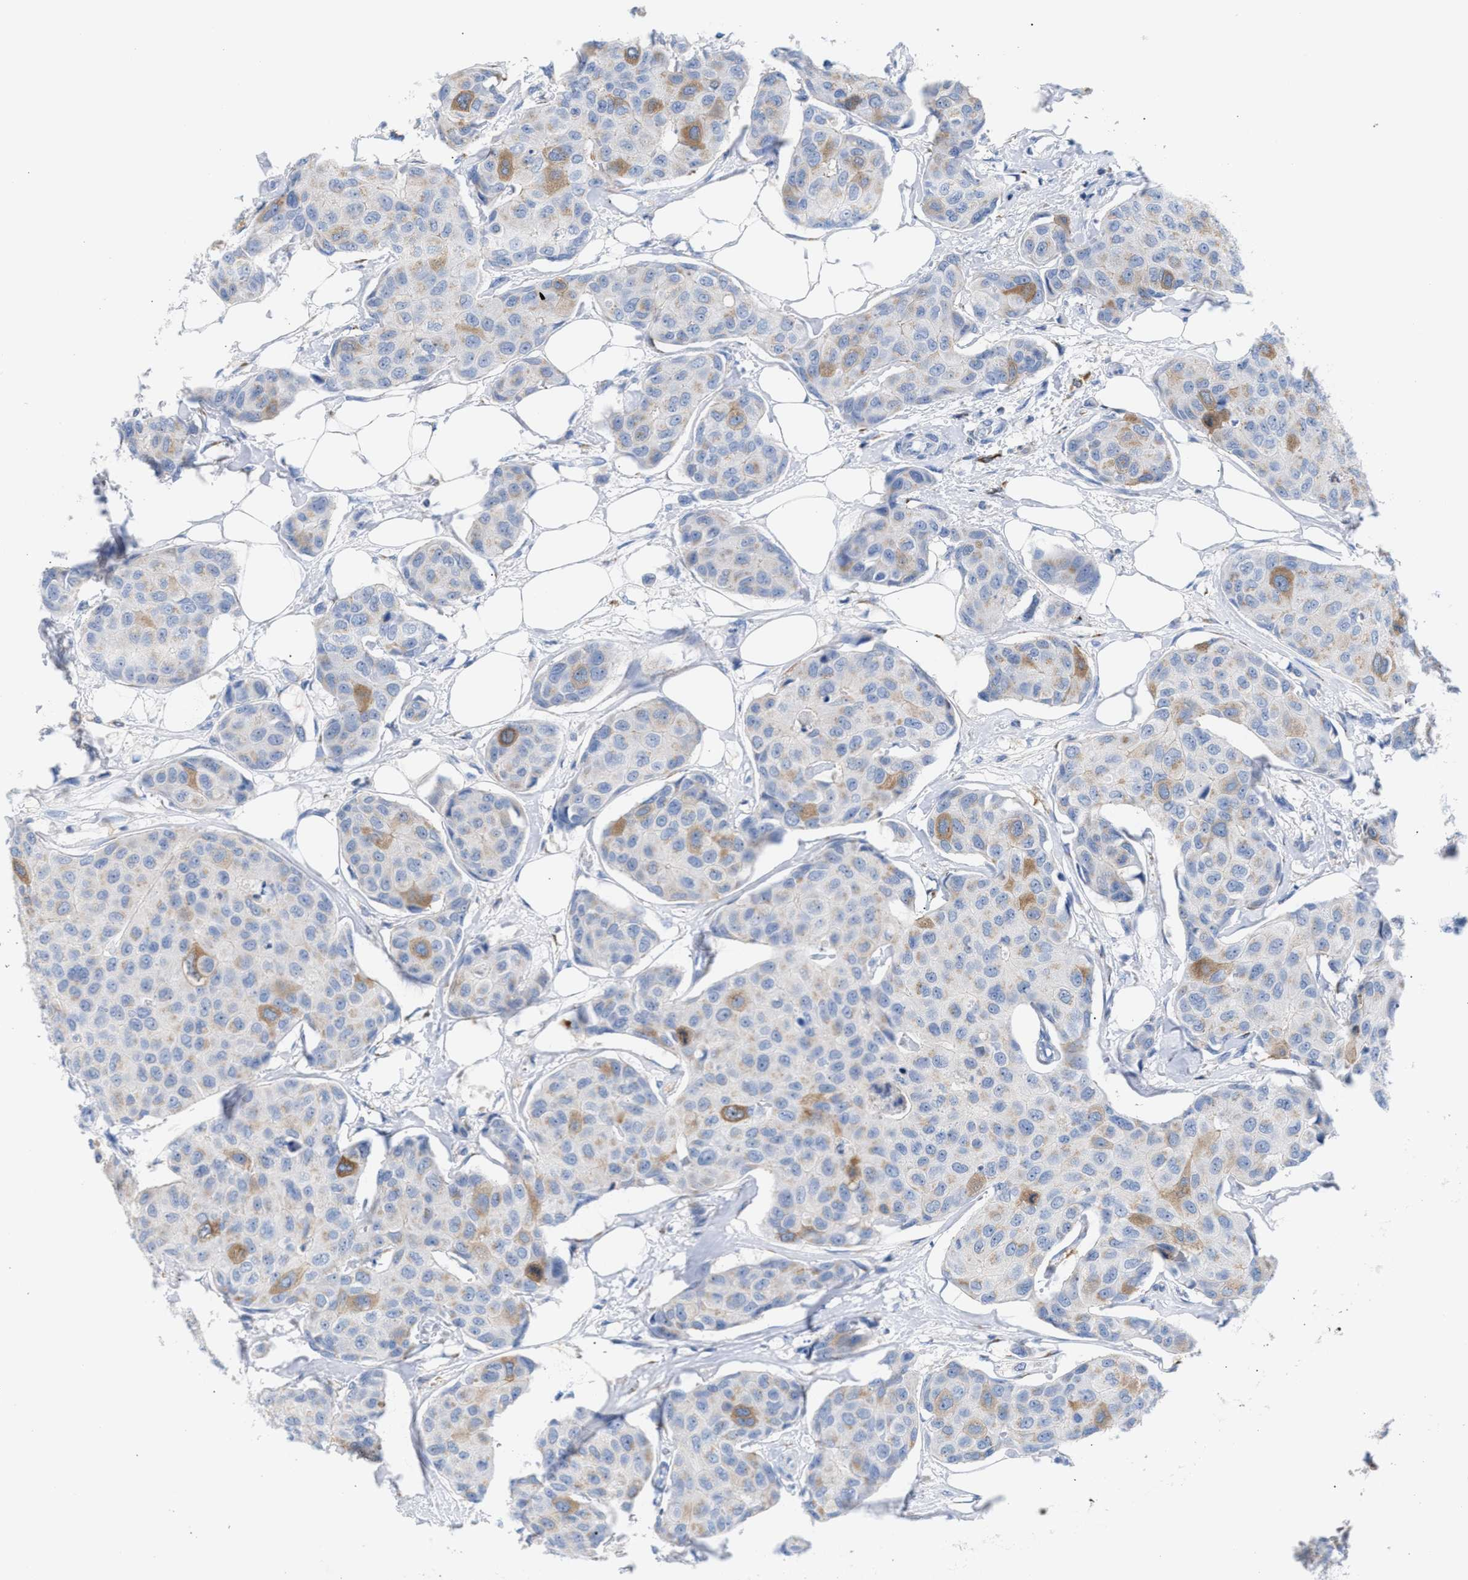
{"staining": {"intensity": "moderate", "quantity": "<25%", "location": "cytoplasmic/membranous"}, "tissue": "breast cancer", "cell_type": "Tumor cells", "image_type": "cancer", "snomed": [{"axis": "morphology", "description": "Duct carcinoma"}, {"axis": "topography", "description": "Breast"}], "caption": "Brown immunohistochemical staining in breast cancer shows moderate cytoplasmic/membranous expression in approximately <25% of tumor cells. The protein is shown in brown color, while the nuclei are stained blue.", "gene": "TACC3", "patient": {"sex": "female", "age": 80}}